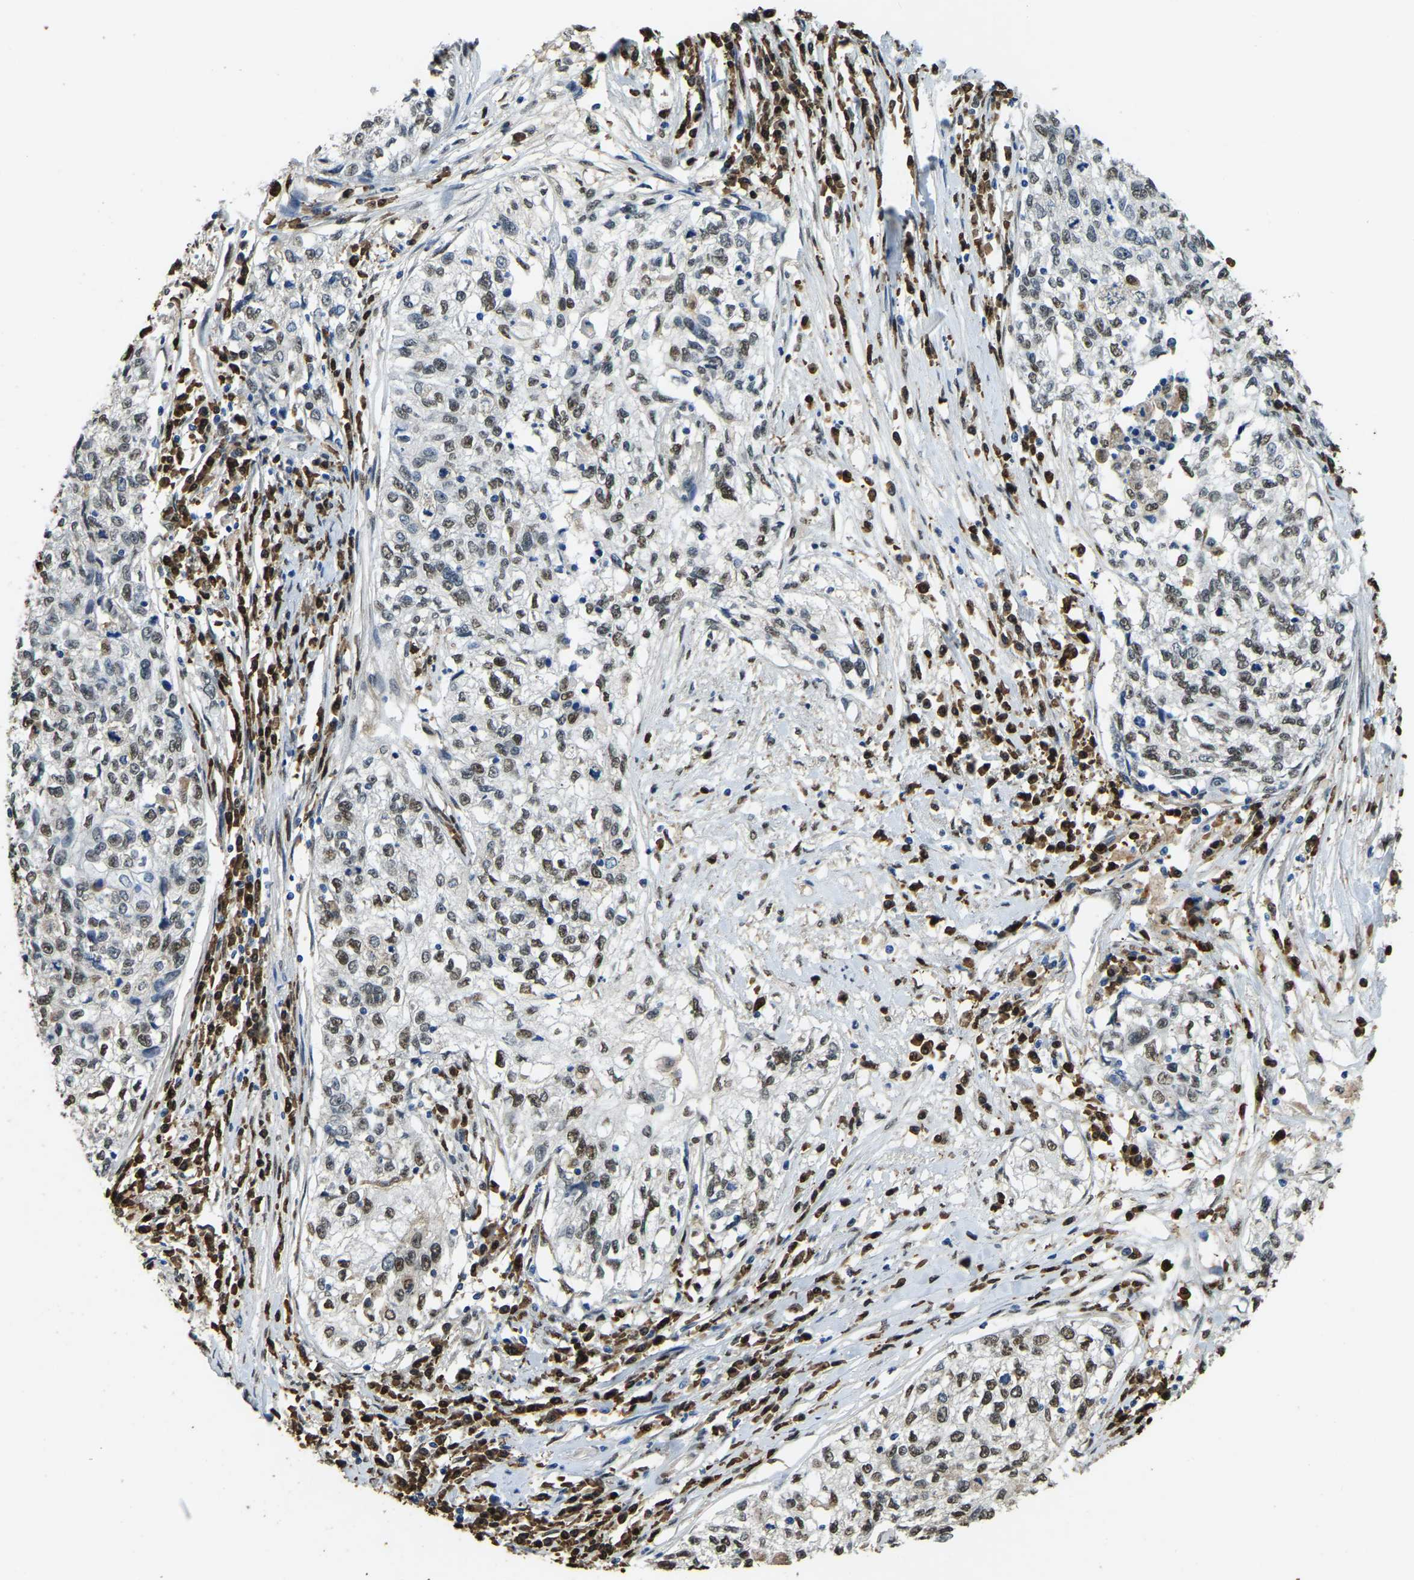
{"staining": {"intensity": "moderate", "quantity": ">75%", "location": "nuclear"}, "tissue": "cervical cancer", "cell_type": "Tumor cells", "image_type": "cancer", "snomed": [{"axis": "morphology", "description": "Squamous cell carcinoma, NOS"}, {"axis": "topography", "description": "Cervix"}], "caption": "Brown immunohistochemical staining in human cervical cancer reveals moderate nuclear expression in approximately >75% of tumor cells.", "gene": "NANS", "patient": {"sex": "female", "age": 57}}